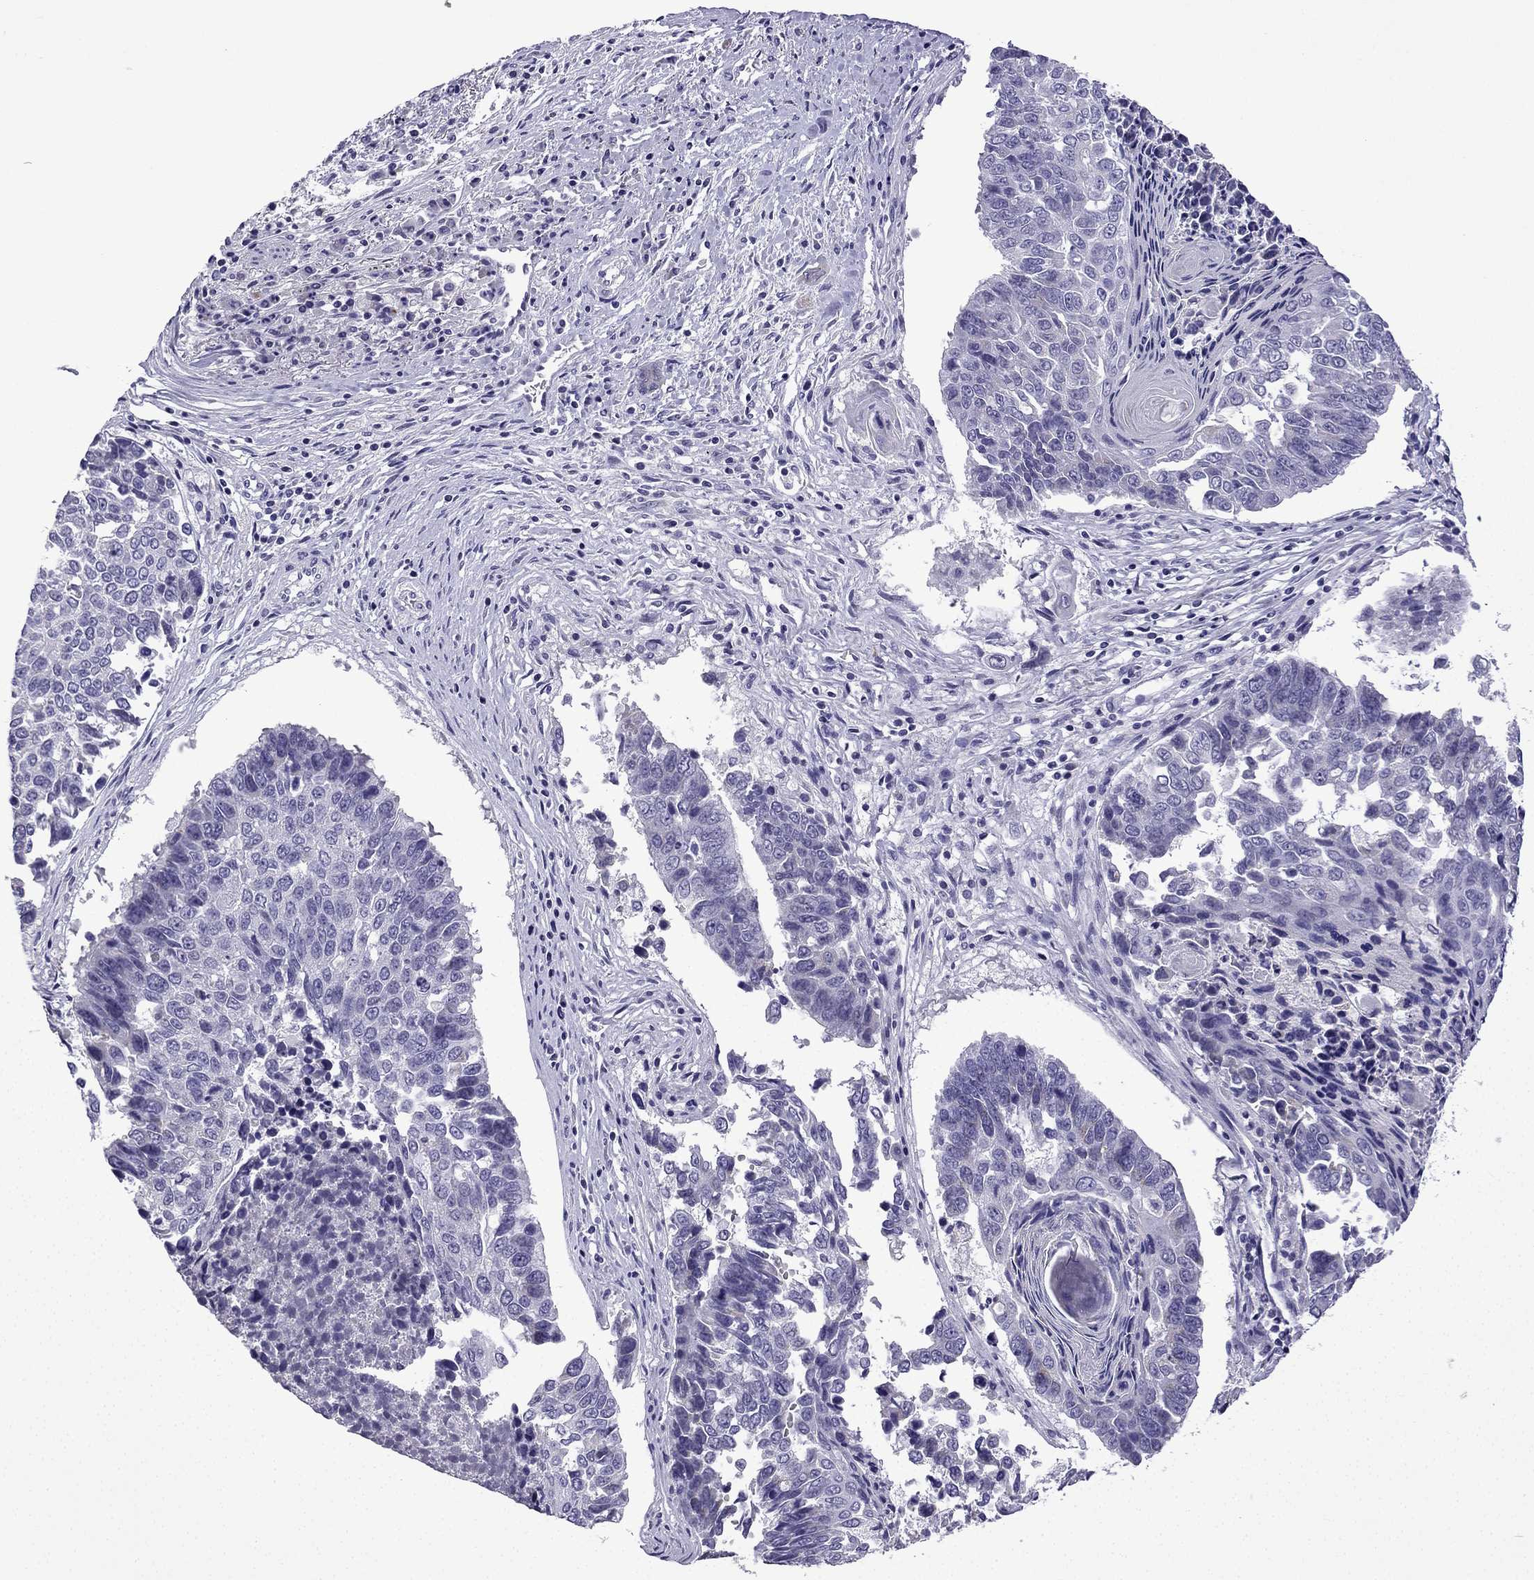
{"staining": {"intensity": "negative", "quantity": "none", "location": "none"}, "tissue": "lung cancer", "cell_type": "Tumor cells", "image_type": "cancer", "snomed": [{"axis": "morphology", "description": "Squamous cell carcinoma, NOS"}, {"axis": "topography", "description": "Lung"}], "caption": "Immunohistochemistry of squamous cell carcinoma (lung) exhibits no expression in tumor cells. Brightfield microscopy of IHC stained with DAB (3,3'-diaminobenzidine) (brown) and hematoxylin (blue), captured at high magnification.", "gene": "TTN", "patient": {"sex": "male", "age": 73}}